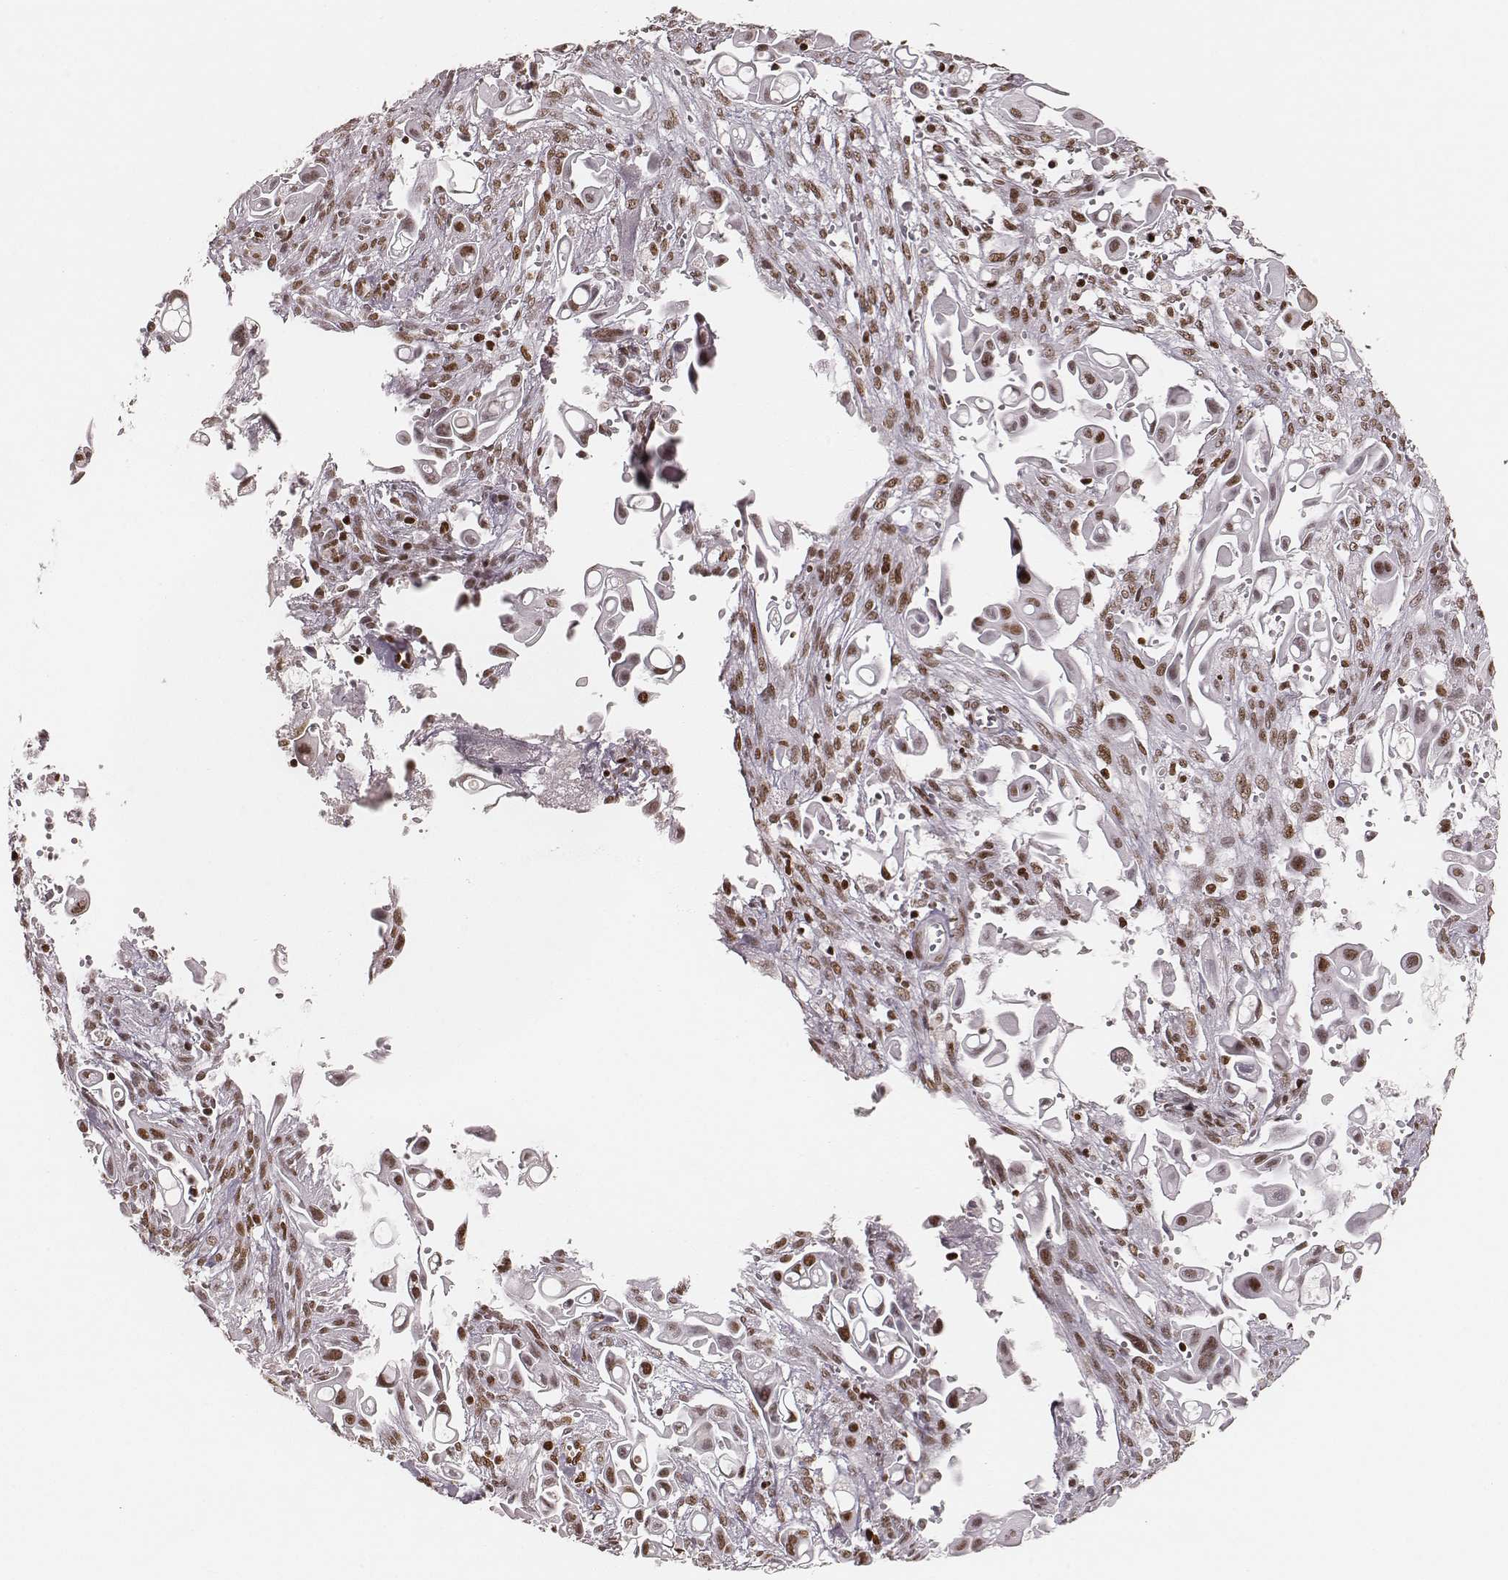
{"staining": {"intensity": "moderate", "quantity": ">75%", "location": "nuclear"}, "tissue": "pancreatic cancer", "cell_type": "Tumor cells", "image_type": "cancer", "snomed": [{"axis": "morphology", "description": "Adenocarcinoma, NOS"}, {"axis": "topography", "description": "Pancreas"}], "caption": "Protein staining of pancreatic adenocarcinoma tissue exhibits moderate nuclear expression in about >75% of tumor cells. (DAB (3,3'-diaminobenzidine) IHC, brown staining for protein, blue staining for nuclei).", "gene": "PARP1", "patient": {"sex": "male", "age": 50}}